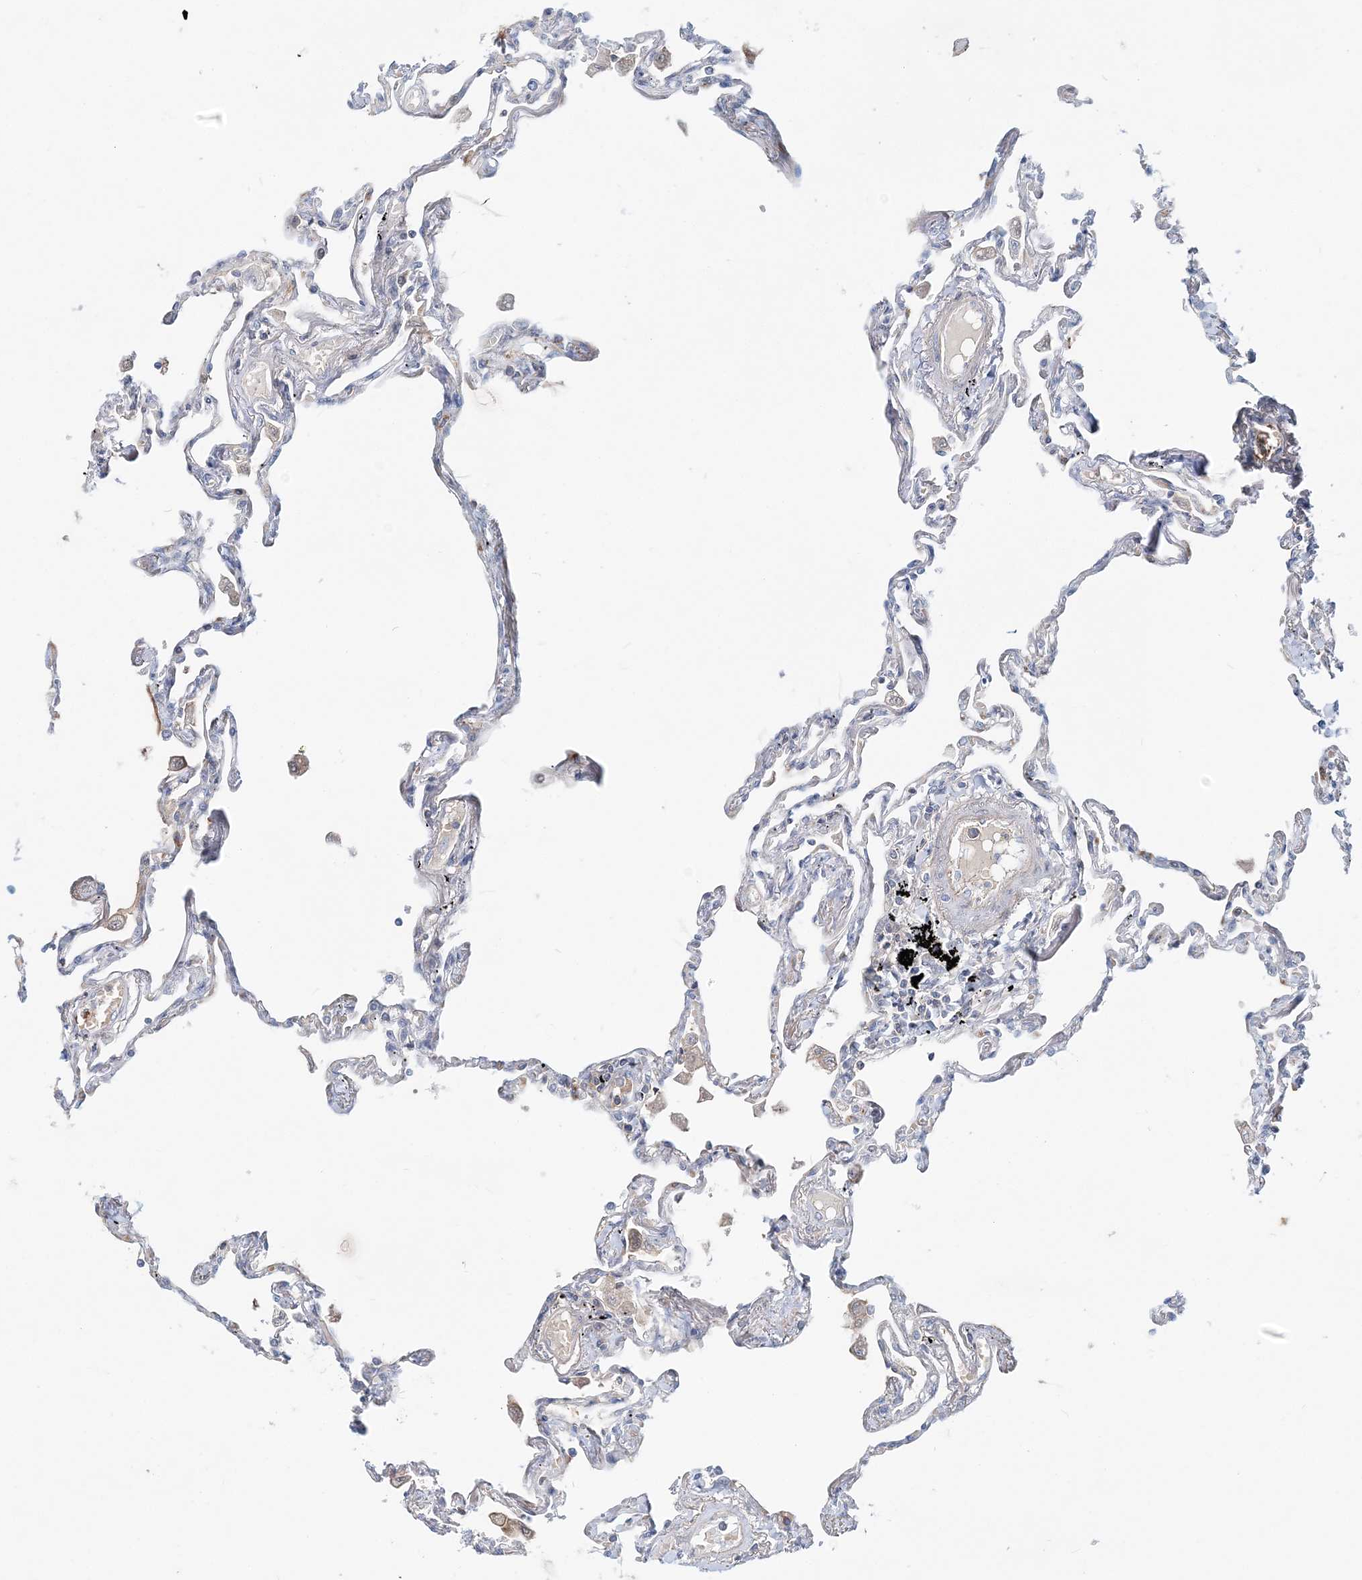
{"staining": {"intensity": "negative", "quantity": "none", "location": "none"}, "tissue": "lung", "cell_type": "Alveolar cells", "image_type": "normal", "snomed": [{"axis": "morphology", "description": "Normal tissue, NOS"}, {"axis": "topography", "description": "Lung"}], "caption": "DAB (3,3'-diaminobenzidine) immunohistochemical staining of benign human lung demonstrates no significant positivity in alveolar cells.", "gene": "DNAH5", "patient": {"sex": "female", "age": 67}}